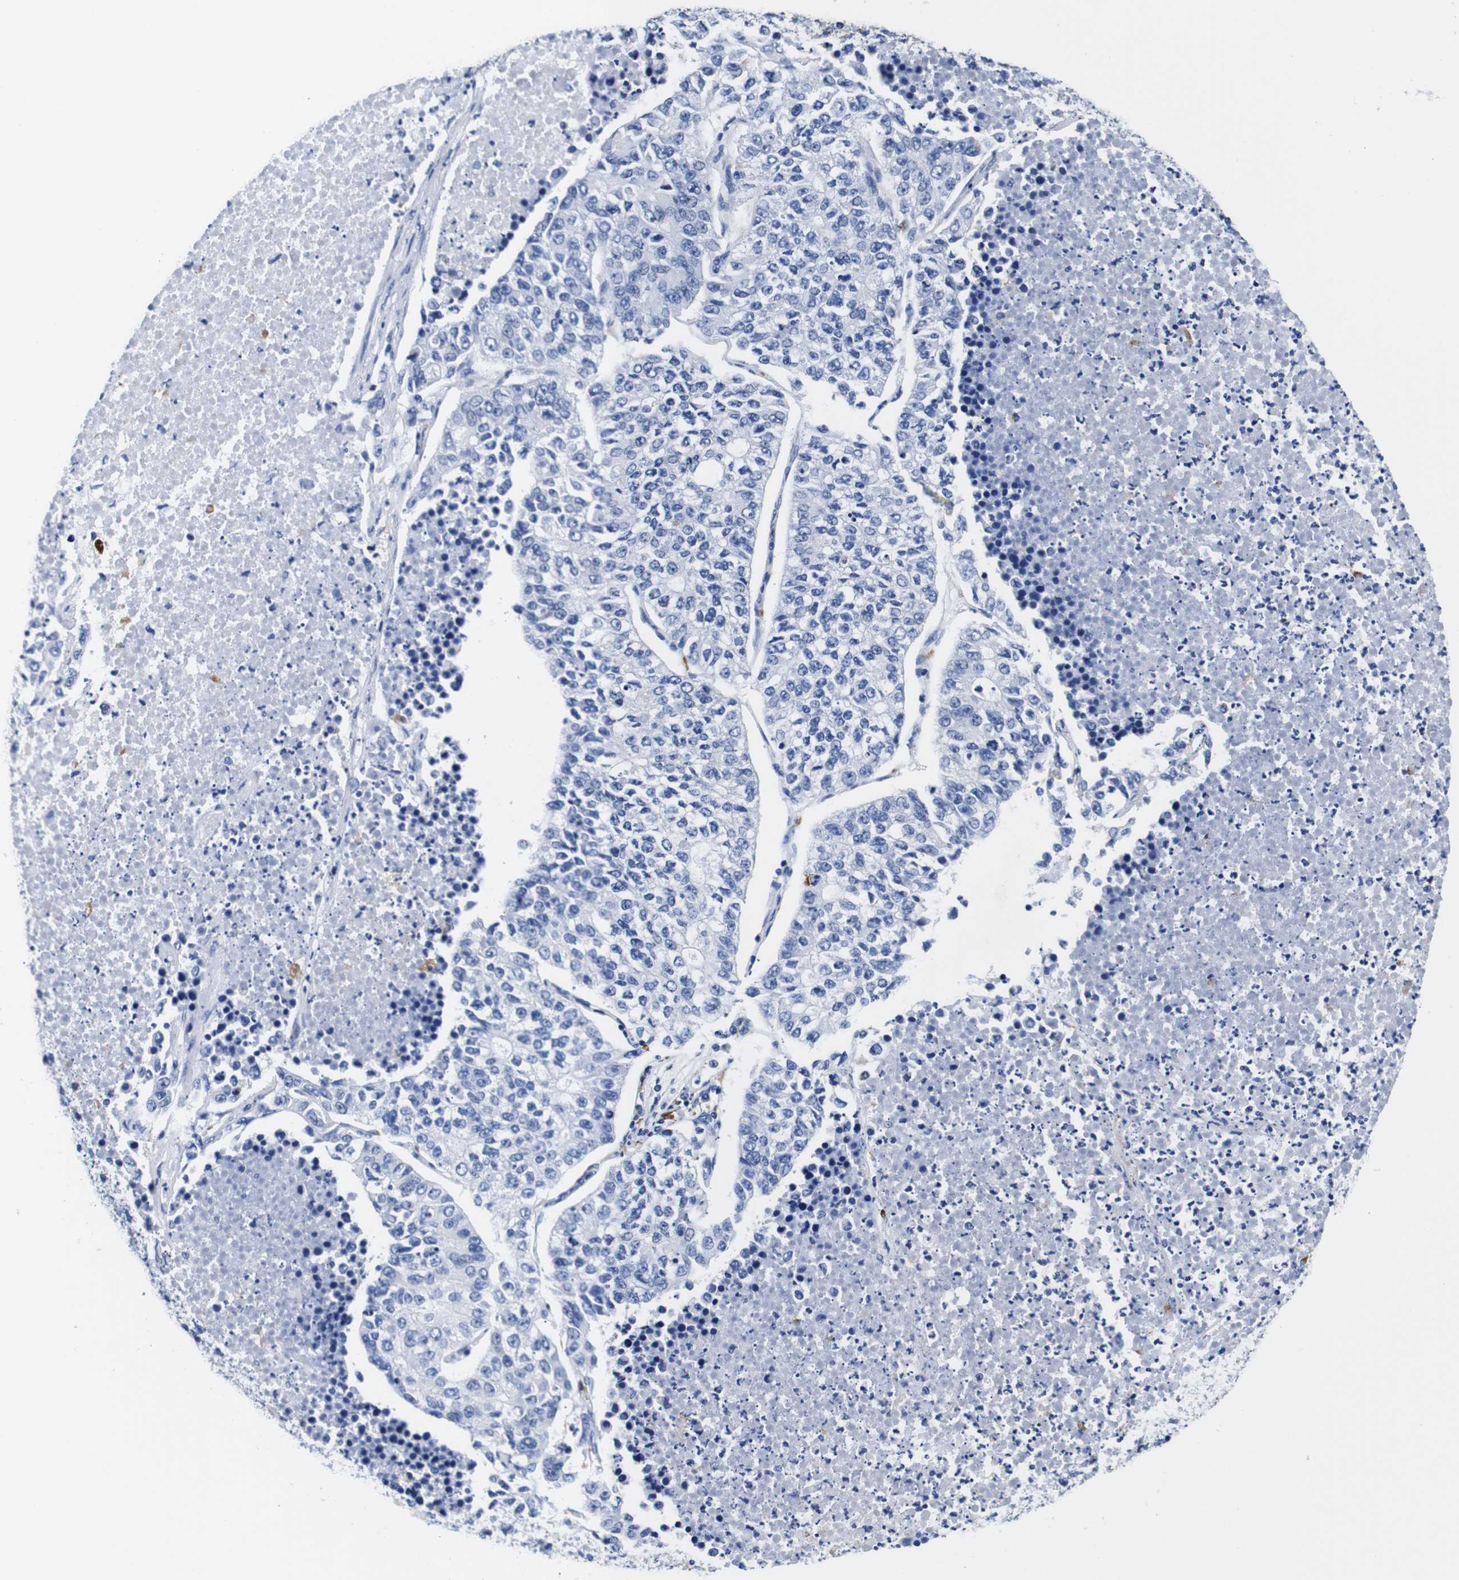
{"staining": {"intensity": "negative", "quantity": "none", "location": "none"}, "tissue": "lung cancer", "cell_type": "Tumor cells", "image_type": "cancer", "snomed": [{"axis": "morphology", "description": "Adenocarcinoma, NOS"}, {"axis": "topography", "description": "Lung"}], "caption": "A high-resolution photomicrograph shows immunohistochemistry staining of adenocarcinoma (lung), which shows no significant expression in tumor cells.", "gene": "HLA-DMB", "patient": {"sex": "male", "age": 49}}